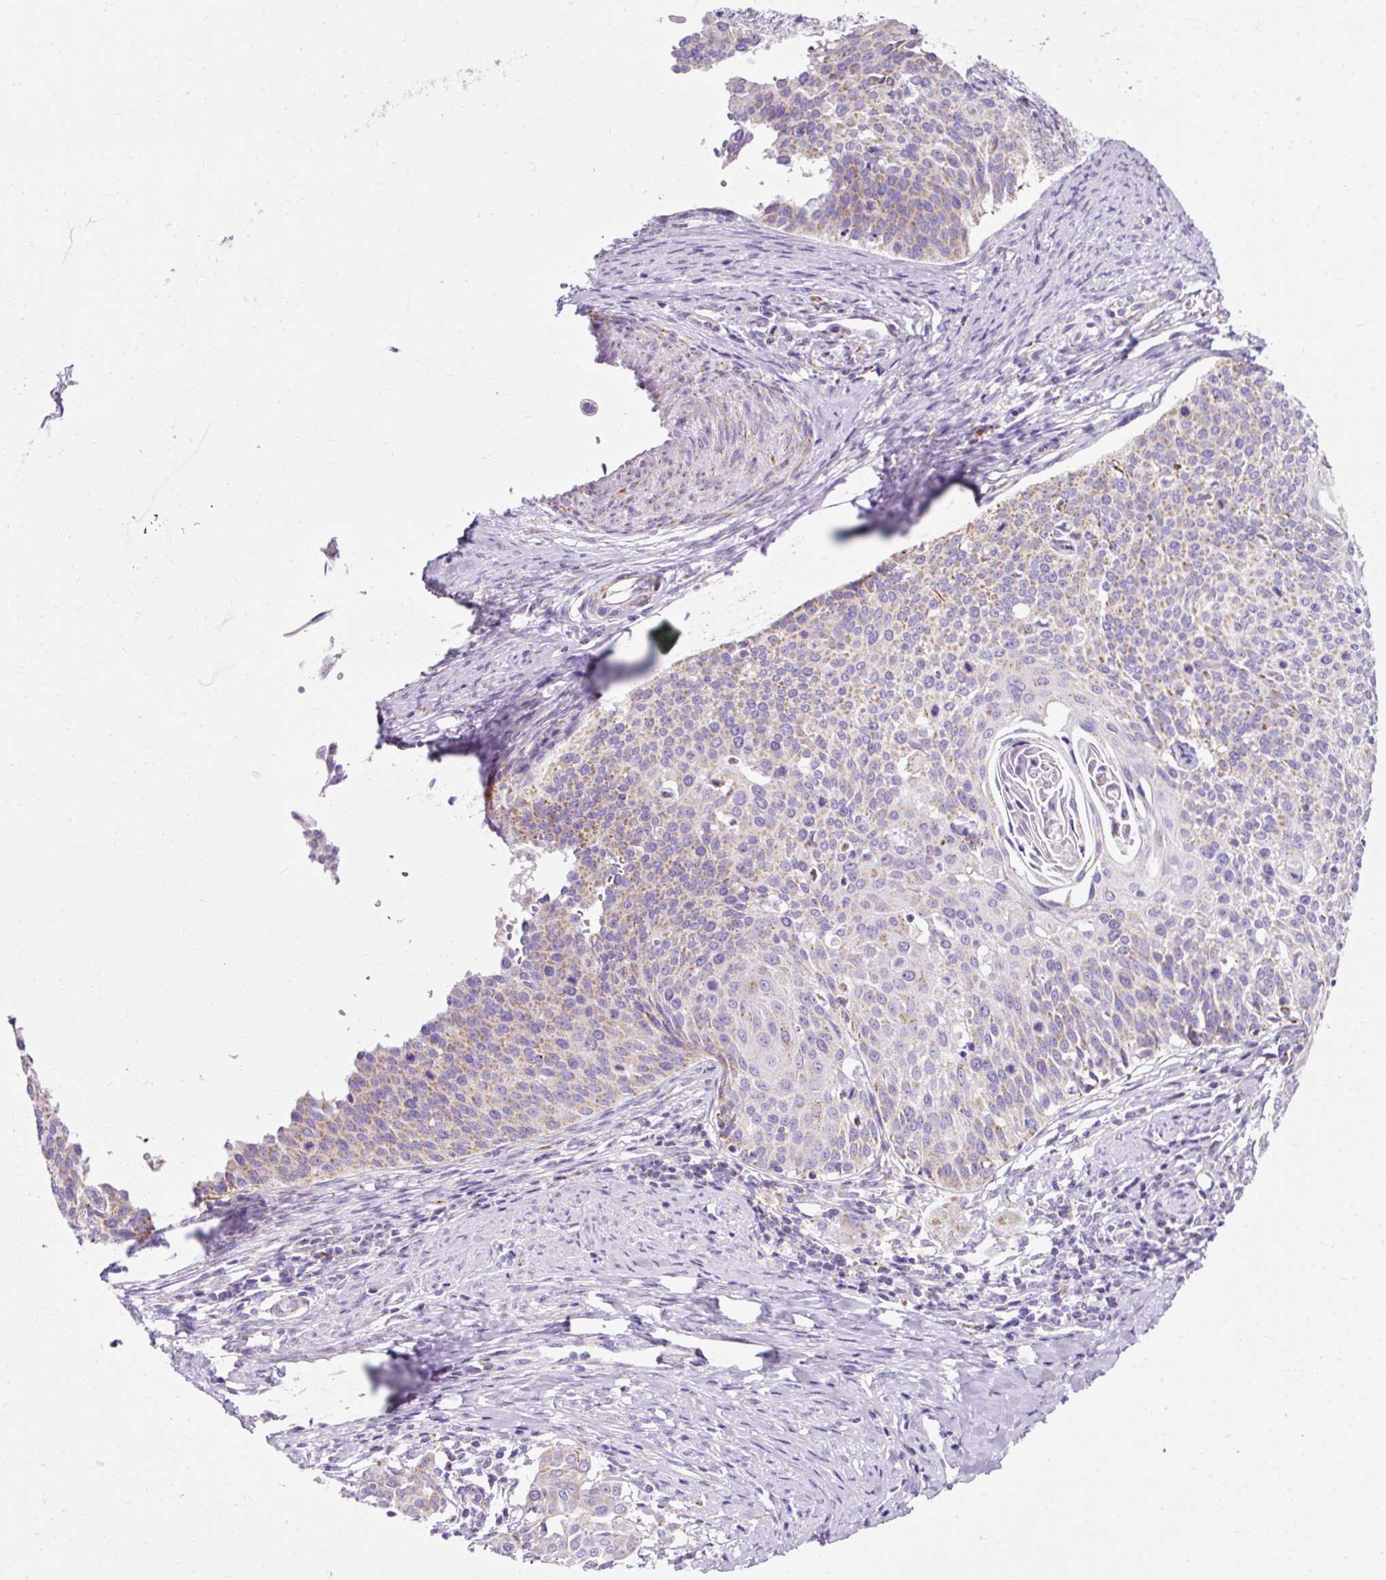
{"staining": {"intensity": "weak", "quantity": "25%-75%", "location": "cytoplasmic/membranous"}, "tissue": "cervical cancer", "cell_type": "Tumor cells", "image_type": "cancer", "snomed": [{"axis": "morphology", "description": "Squamous cell carcinoma, NOS"}, {"axis": "topography", "description": "Cervix"}], "caption": "Protein expression analysis of cervical cancer demonstrates weak cytoplasmic/membranous positivity in about 25%-75% of tumor cells.", "gene": "PLPP2", "patient": {"sex": "female", "age": 44}}